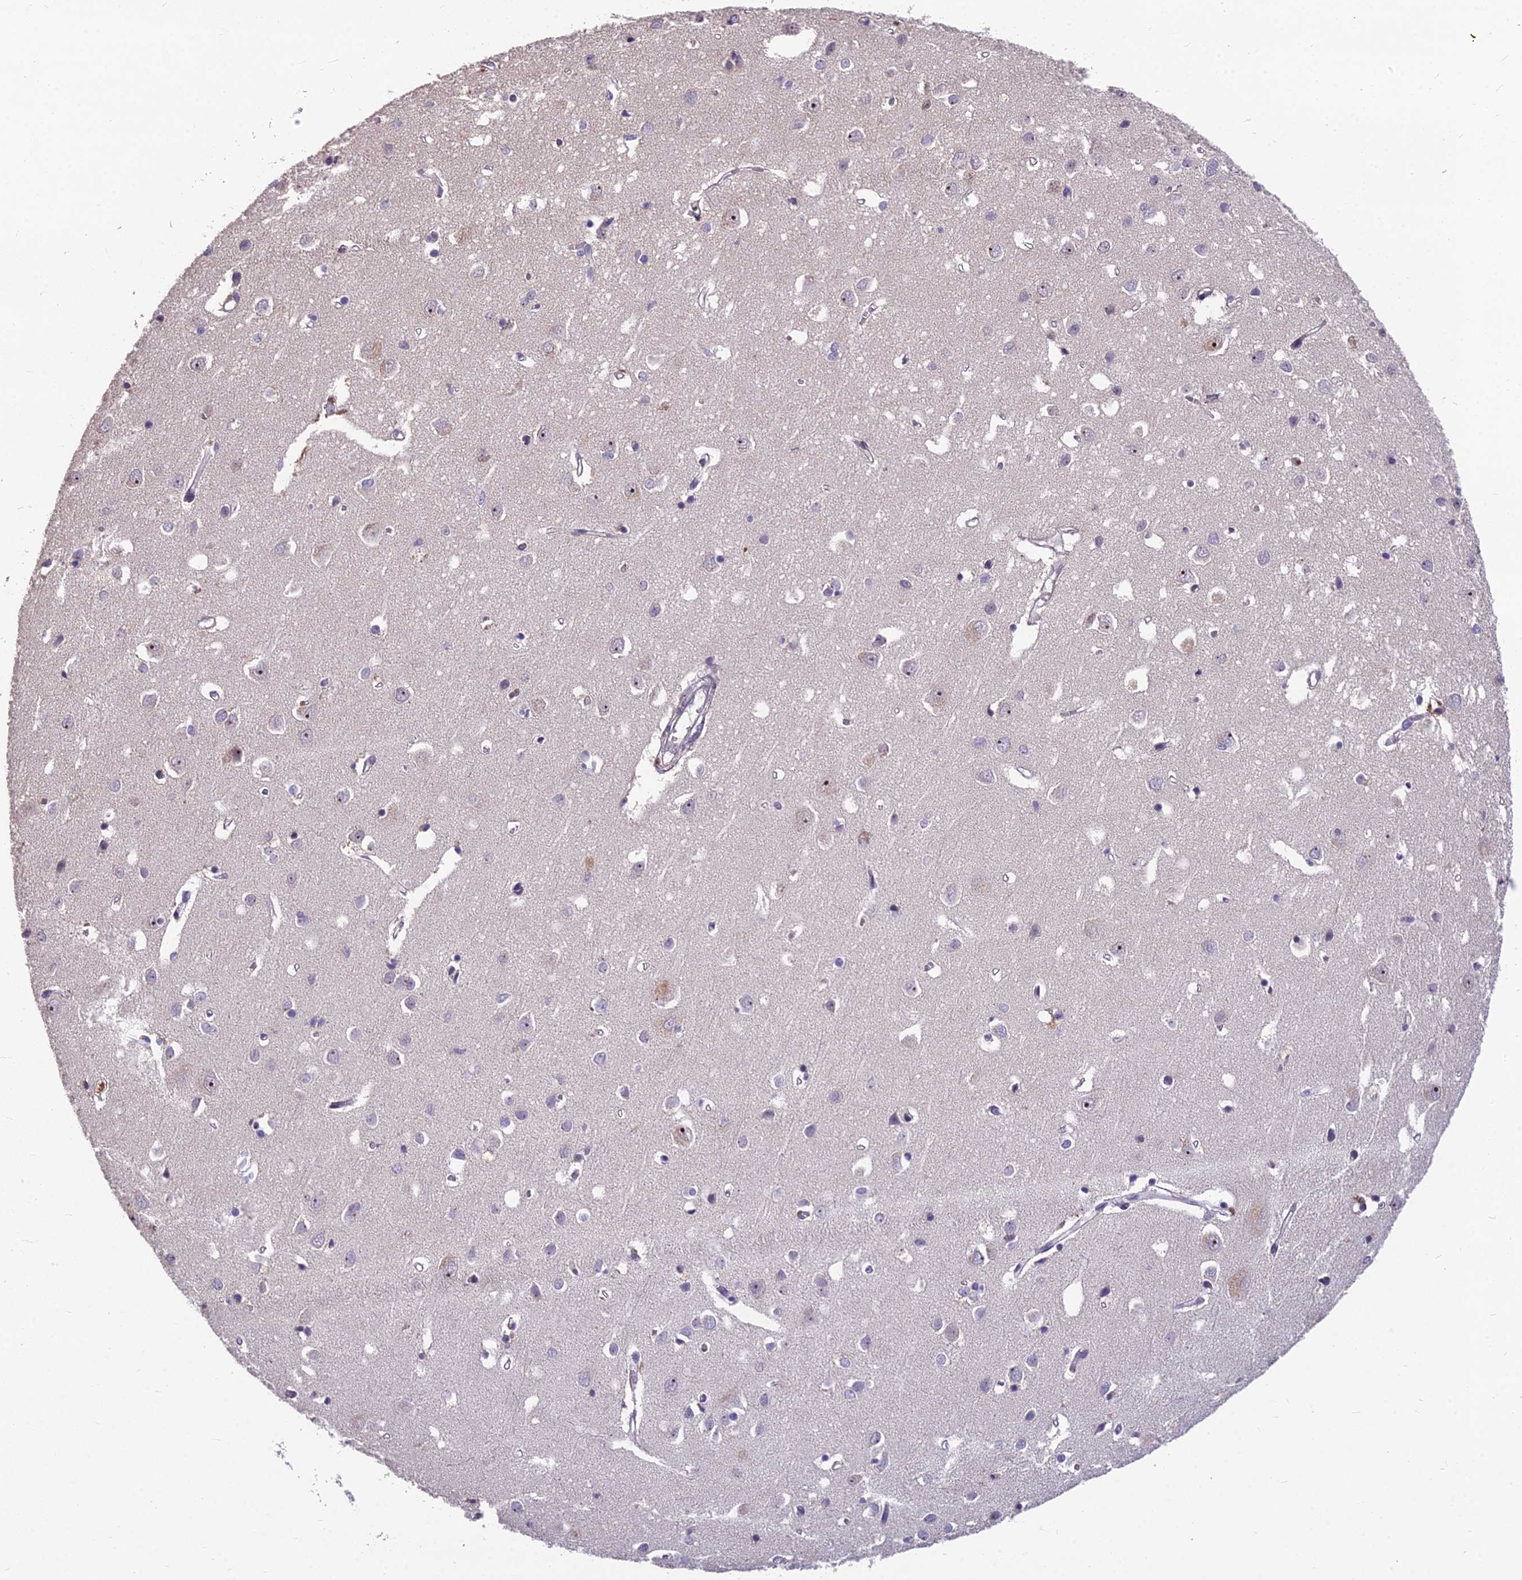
{"staining": {"intensity": "negative", "quantity": "none", "location": "none"}, "tissue": "cerebral cortex", "cell_type": "Endothelial cells", "image_type": "normal", "snomed": [{"axis": "morphology", "description": "Normal tissue, NOS"}, {"axis": "topography", "description": "Cerebral cortex"}], "caption": "IHC image of normal cerebral cortex: human cerebral cortex stained with DAB (3,3'-diaminobenzidine) exhibits no significant protein staining in endothelial cells.", "gene": "ZNF333", "patient": {"sex": "female", "age": 64}}